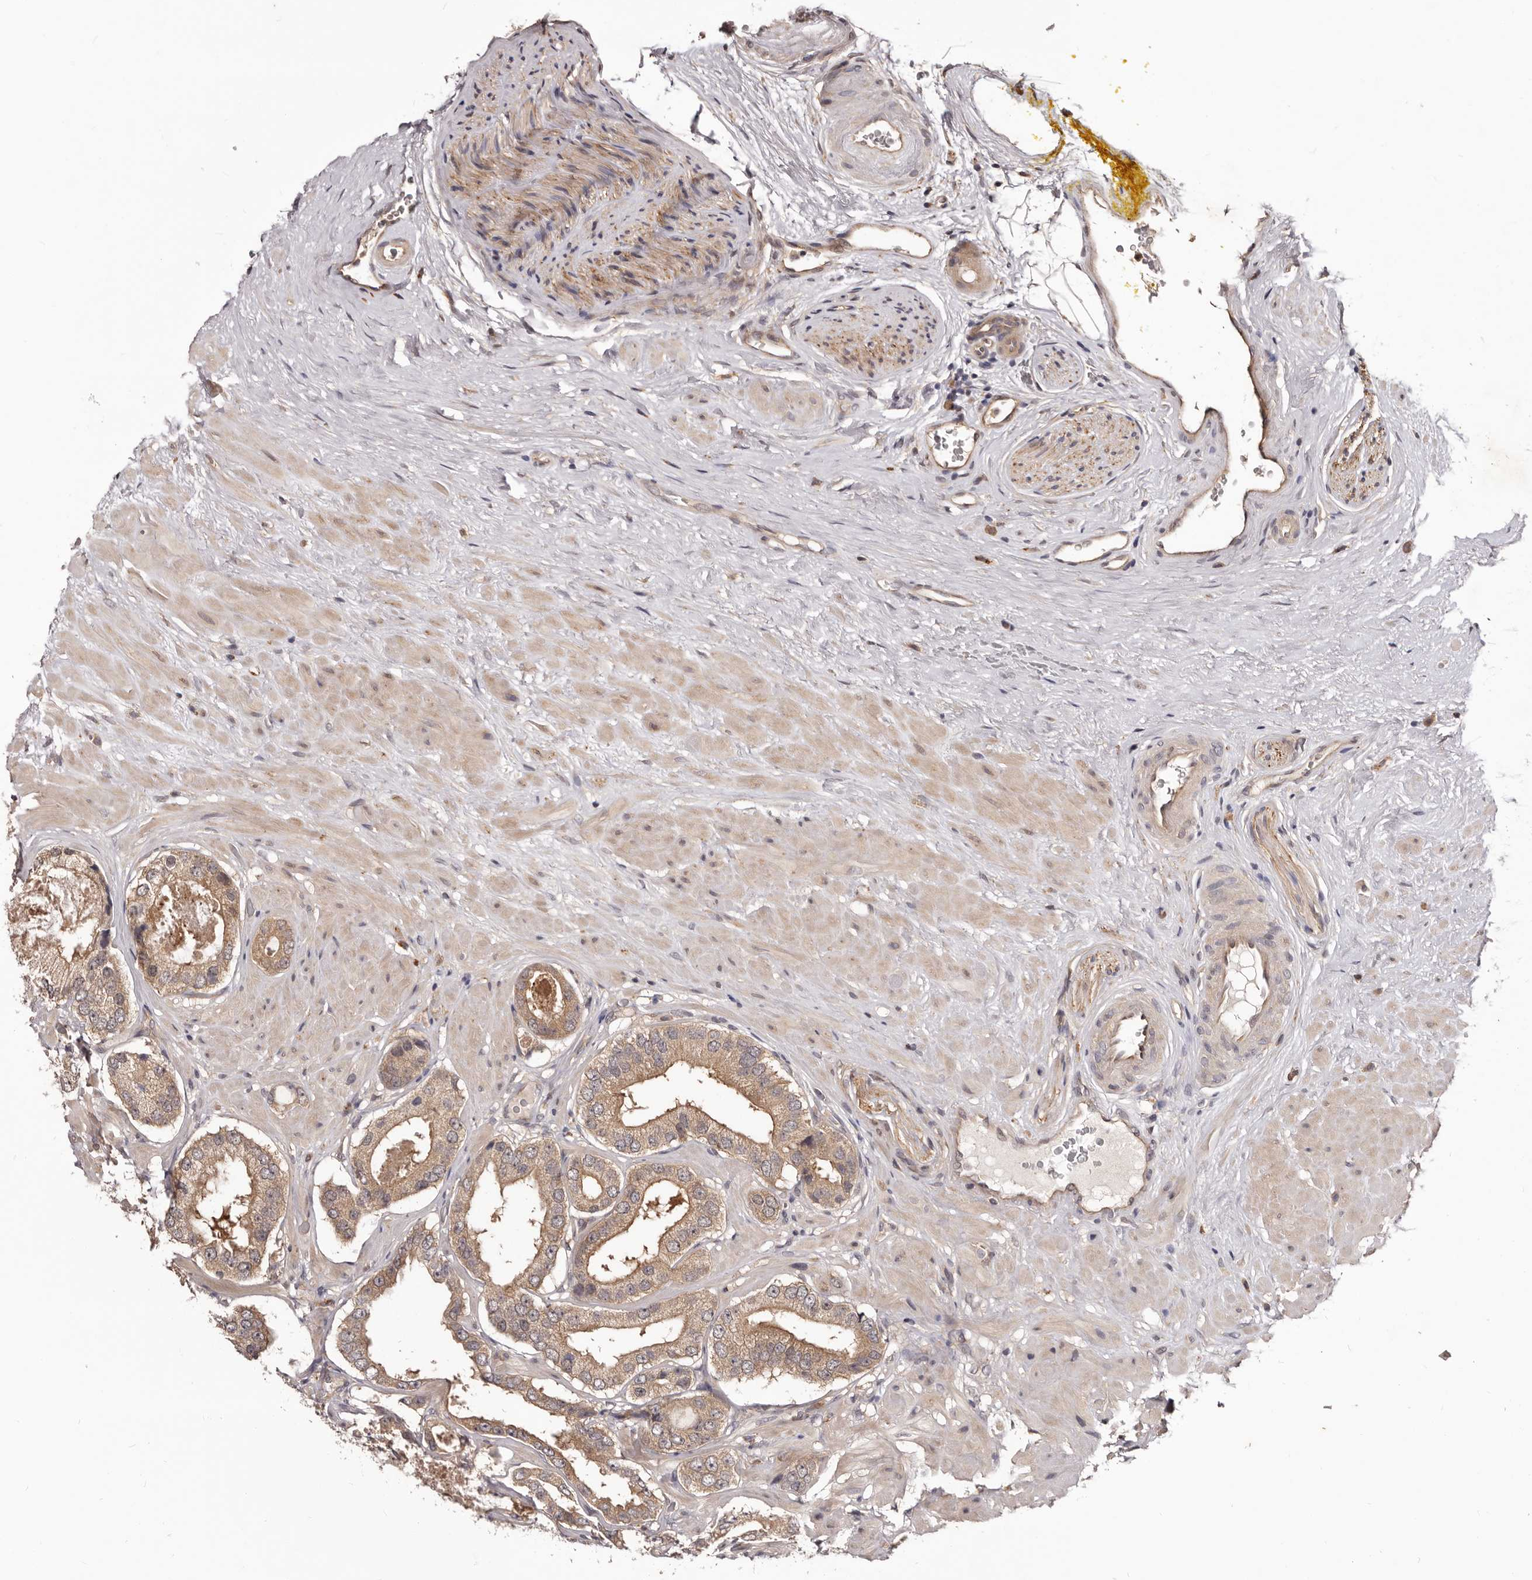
{"staining": {"intensity": "moderate", "quantity": ">75%", "location": "cytoplasmic/membranous"}, "tissue": "prostate cancer", "cell_type": "Tumor cells", "image_type": "cancer", "snomed": [{"axis": "morphology", "description": "Adenocarcinoma, High grade"}, {"axis": "topography", "description": "Prostate"}], "caption": "Prostate high-grade adenocarcinoma was stained to show a protein in brown. There is medium levels of moderate cytoplasmic/membranous positivity in about >75% of tumor cells.", "gene": "MDP1", "patient": {"sex": "male", "age": 59}}